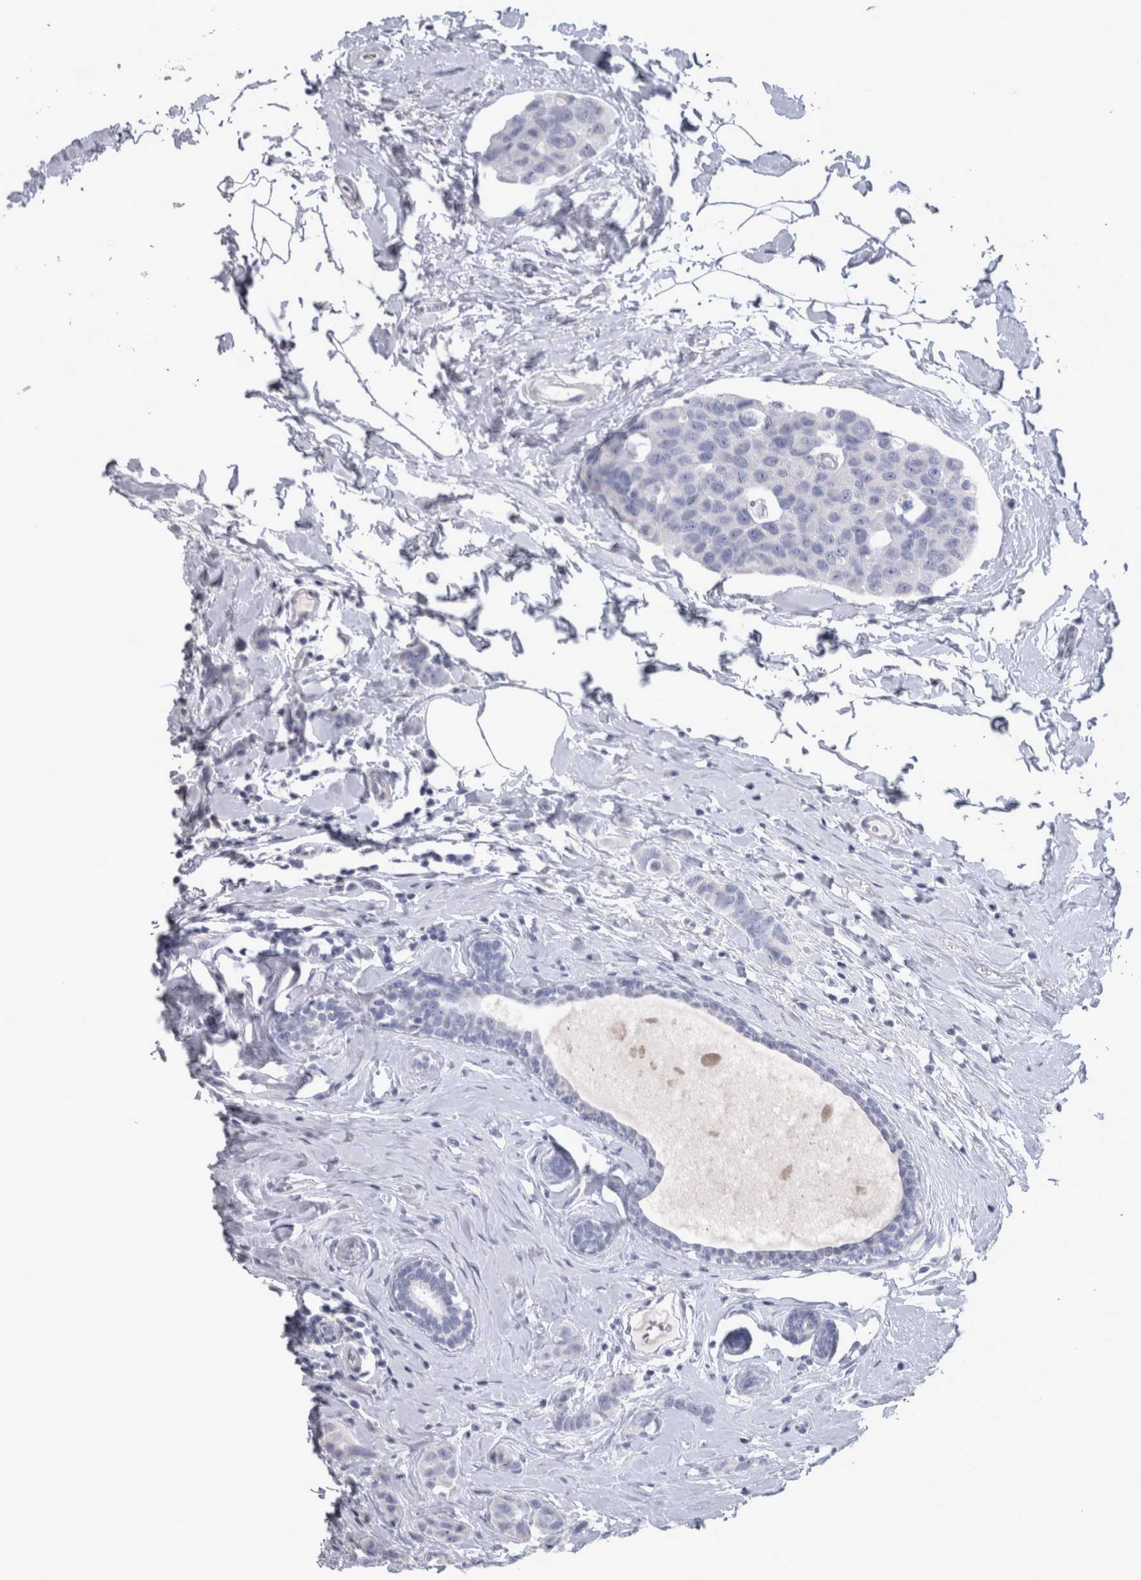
{"staining": {"intensity": "negative", "quantity": "none", "location": "none"}, "tissue": "breast cancer", "cell_type": "Tumor cells", "image_type": "cancer", "snomed": [{"axis": "morphology", "description": "Normal tissue, NOS"}, {"axis": "morphology", "description": "Duct carcinoma"}, {"axis": "topography", "description": "Breast"}], "caption": "Tumor cells show no significant staining in breast cancer.", "gene": "MSMB", "patient": {"sex": "female", "age": 50}}